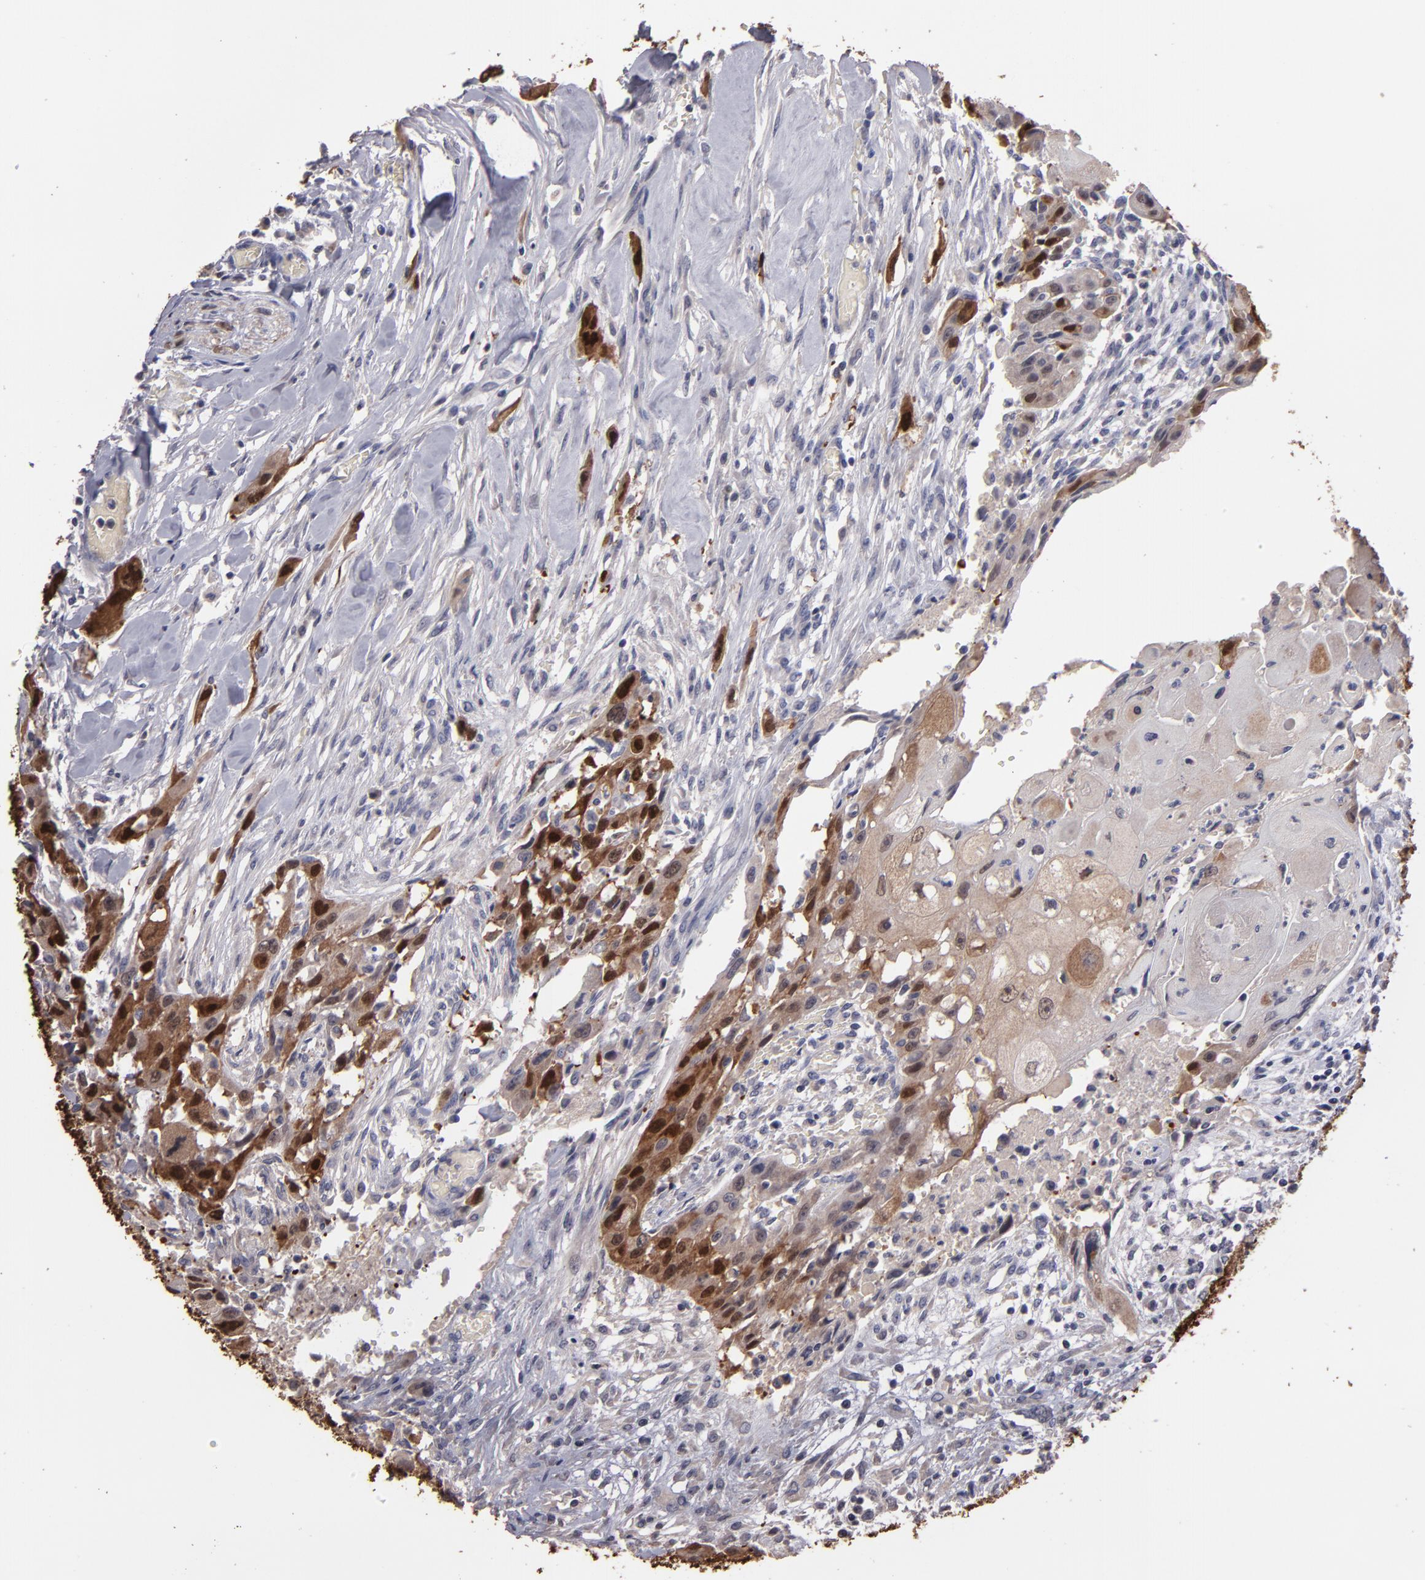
{"staining": {"intensity": "weak", "quantity": "25%-75%", "location": "cytoplasmic/membranous,nuclear"}, "tissue": "head and neck cancer", "cell_type": "Tumor cells", "image_type": "cancer", "snomed": [{"axis": "morphology", "description": "Neoplasm, malignant, NOS"}, {"axis": "topography", "description": "Salivary gland"}, {"axis": "topography", "description": "Head-Neck"}], "caption": "Protein staining by IHC reveals weak cytoplasmic/membranous and nuclear staining in approximately 25%-75% of tumor cells in head and neck cancer (malignant neoplasm).", "gene": "S100A1", "patient": {"sex": "male", "age": 43}}